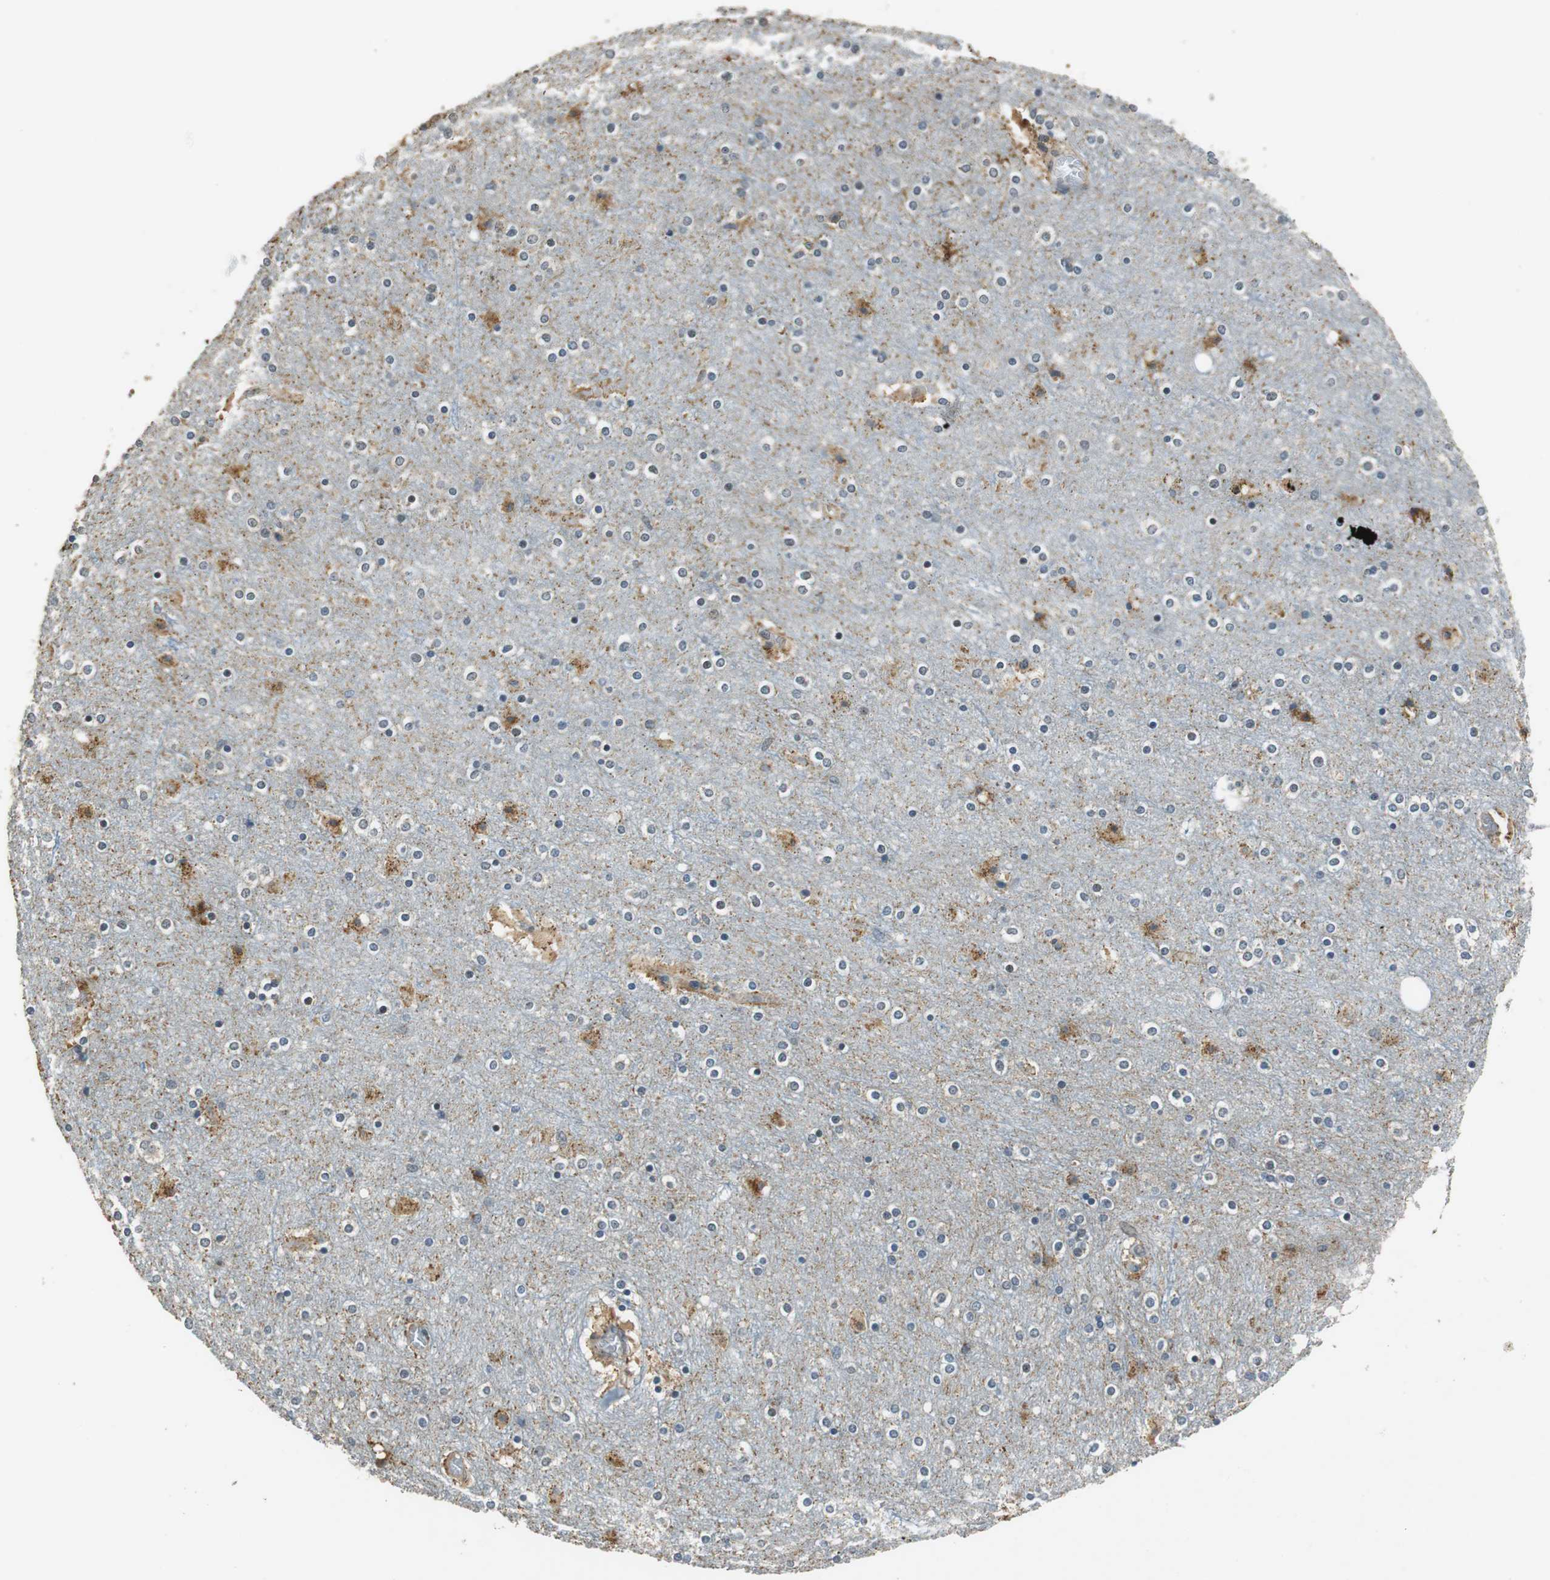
{"staining": {"intensity": "weak", "quantity": "25%-75%", "location": "cytoplasmic/membranous"}, "tissue": "cerebral cortex", "cell_type": "Endothelial cells", "image_type": "normal", "snomed": [{"axis": "morphology", "description": "Normal tissue, NOS"}, {"axis": "topography", "description": "Cerebral cortex"}], "caption": "Cerebral cortex stained for a protein (brown) shows weak cytoplasmic/membranous positive expression in approximately 25%-75% of endothelial cells.", "gene": "ALDH4A1", "patient": {"sex": "female", "age": 54}}